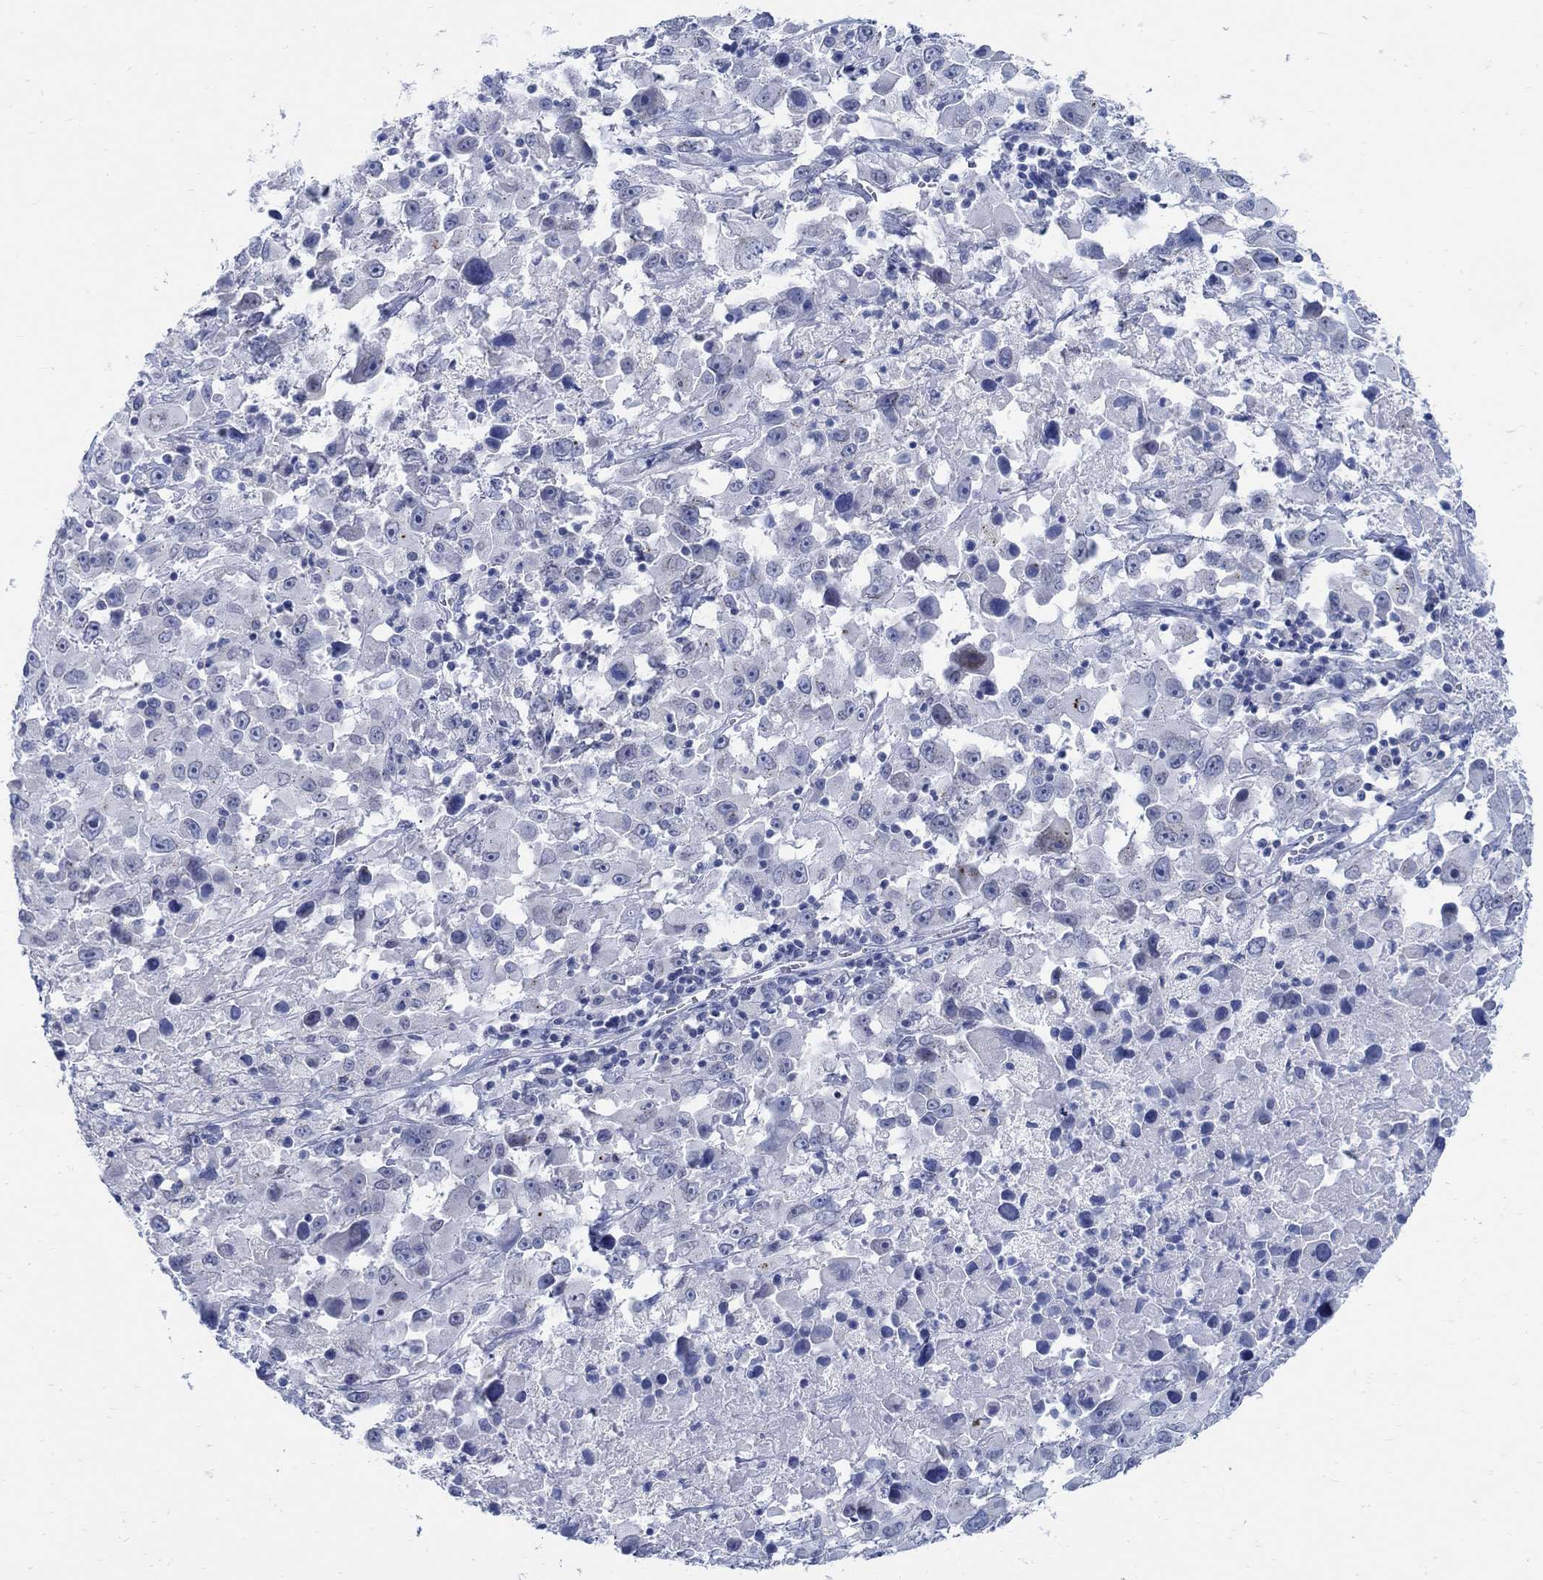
{"staining": {"intensity": "negative", "quantity": "none", "location": "none"}, "tissue": "melanoma", "cell_type": "Tumor cells", "image_type": "cancer", "snomed": [{"axis": "morphology", "description": "Malignant melanoma, Metastatic site"}, {"axis": "topography", "description": "Lymph node"}], "caption": "Tumor cells show no significant expression in melanoma.", "gene": "CAMK2N1", "patient": {"sex": "male", "age": 50}}